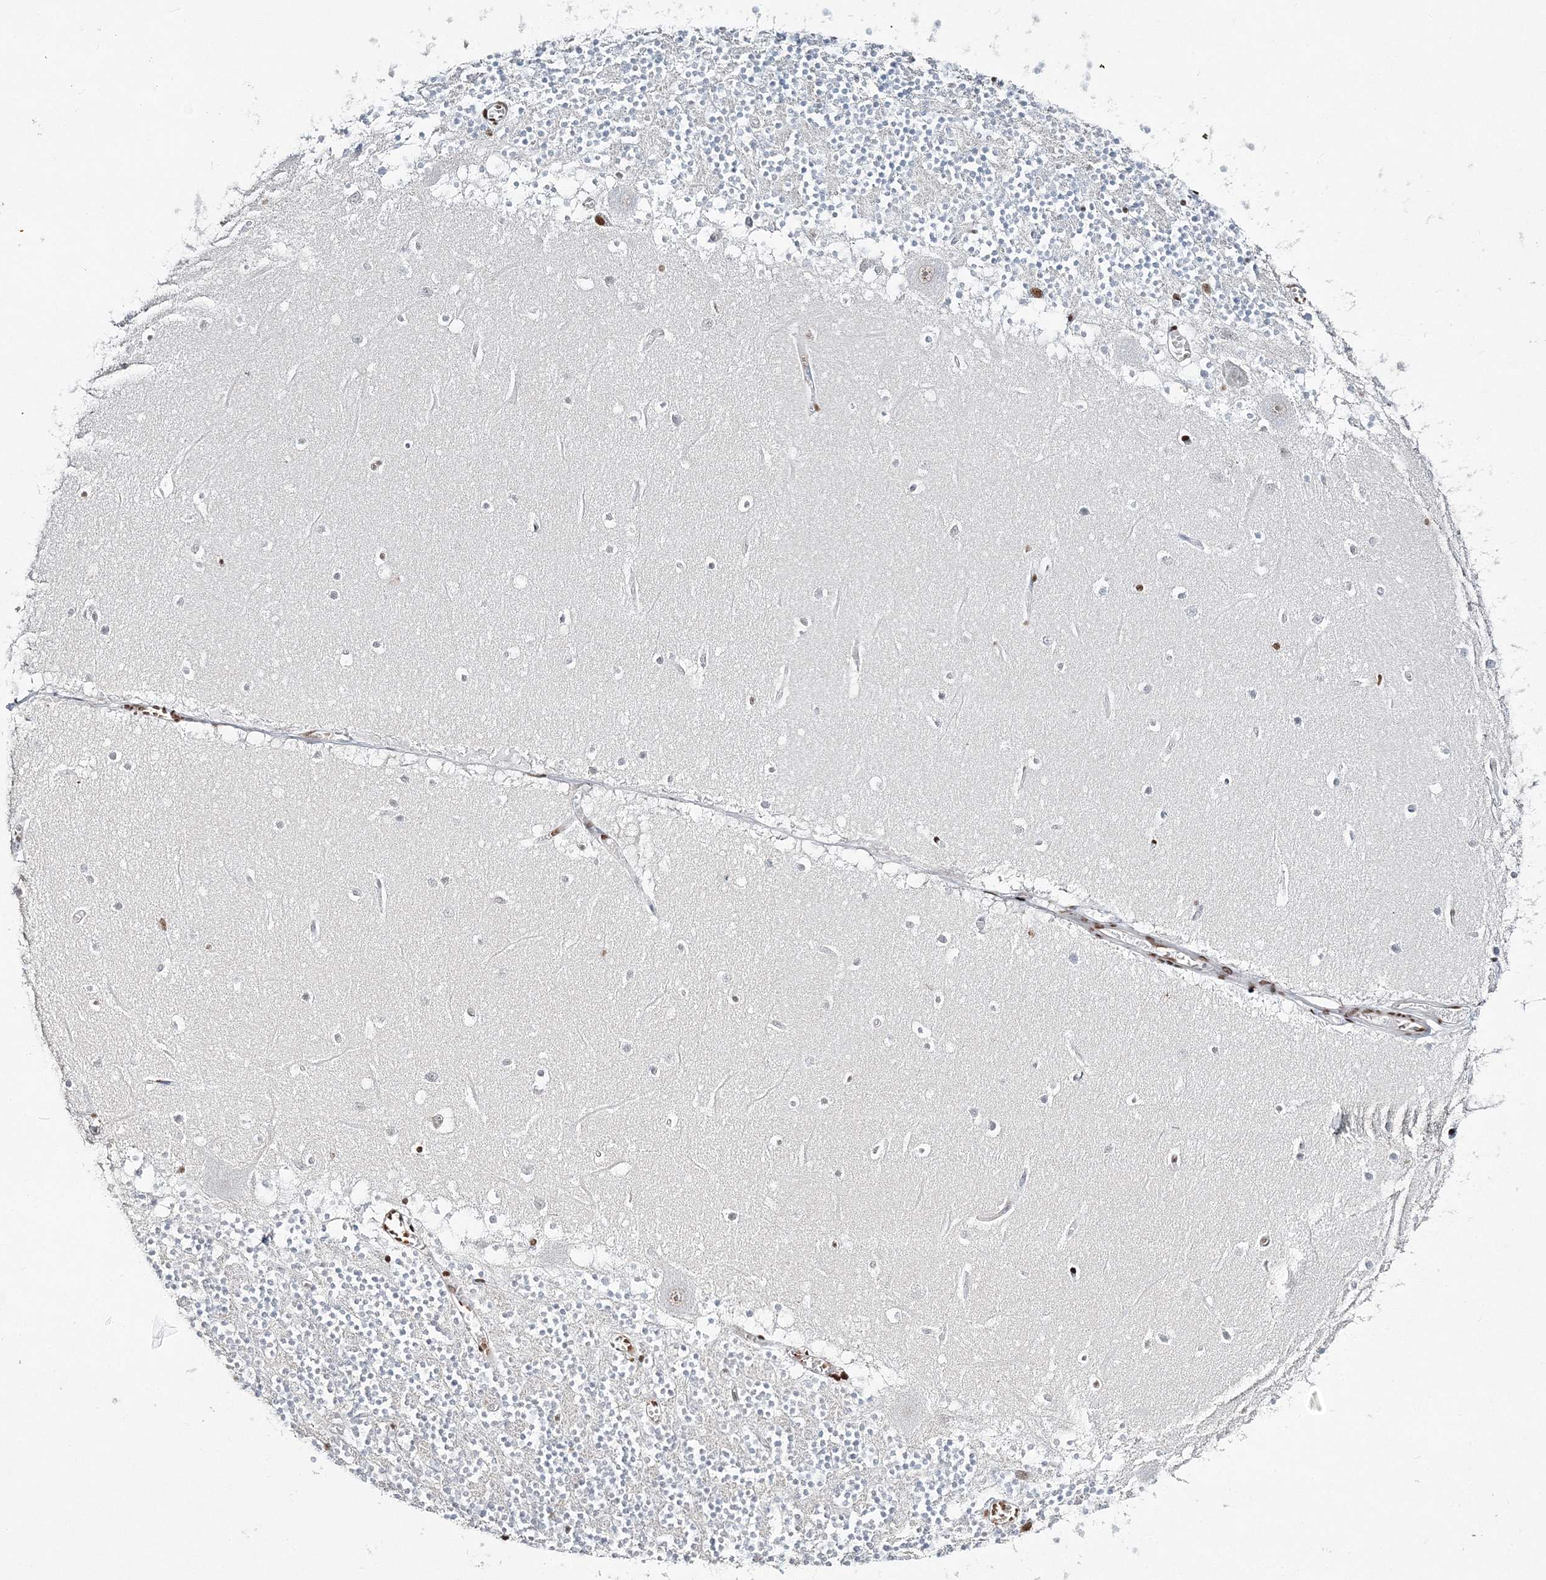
{"staining": {"intensity": "moderate", "quantity": "25%-75%", "location": "nuclear"}, "tissue": "cerebellum", "cell_type": "Cells in granular layer", "image_type": "normal", "snomed": [{"axis": "morphology", "description": "Normal tissue, NOS"}, {"axis": "topography", "description": "Cerebellum"}], "caption": "Protein expression by IHC shows moderate nuclear expression in approximately 25%-75% of cells in granular layer in normal cerebellum.", "gene": "ENSG00000290315", "patient": {"sex": "female", "age": 28}}